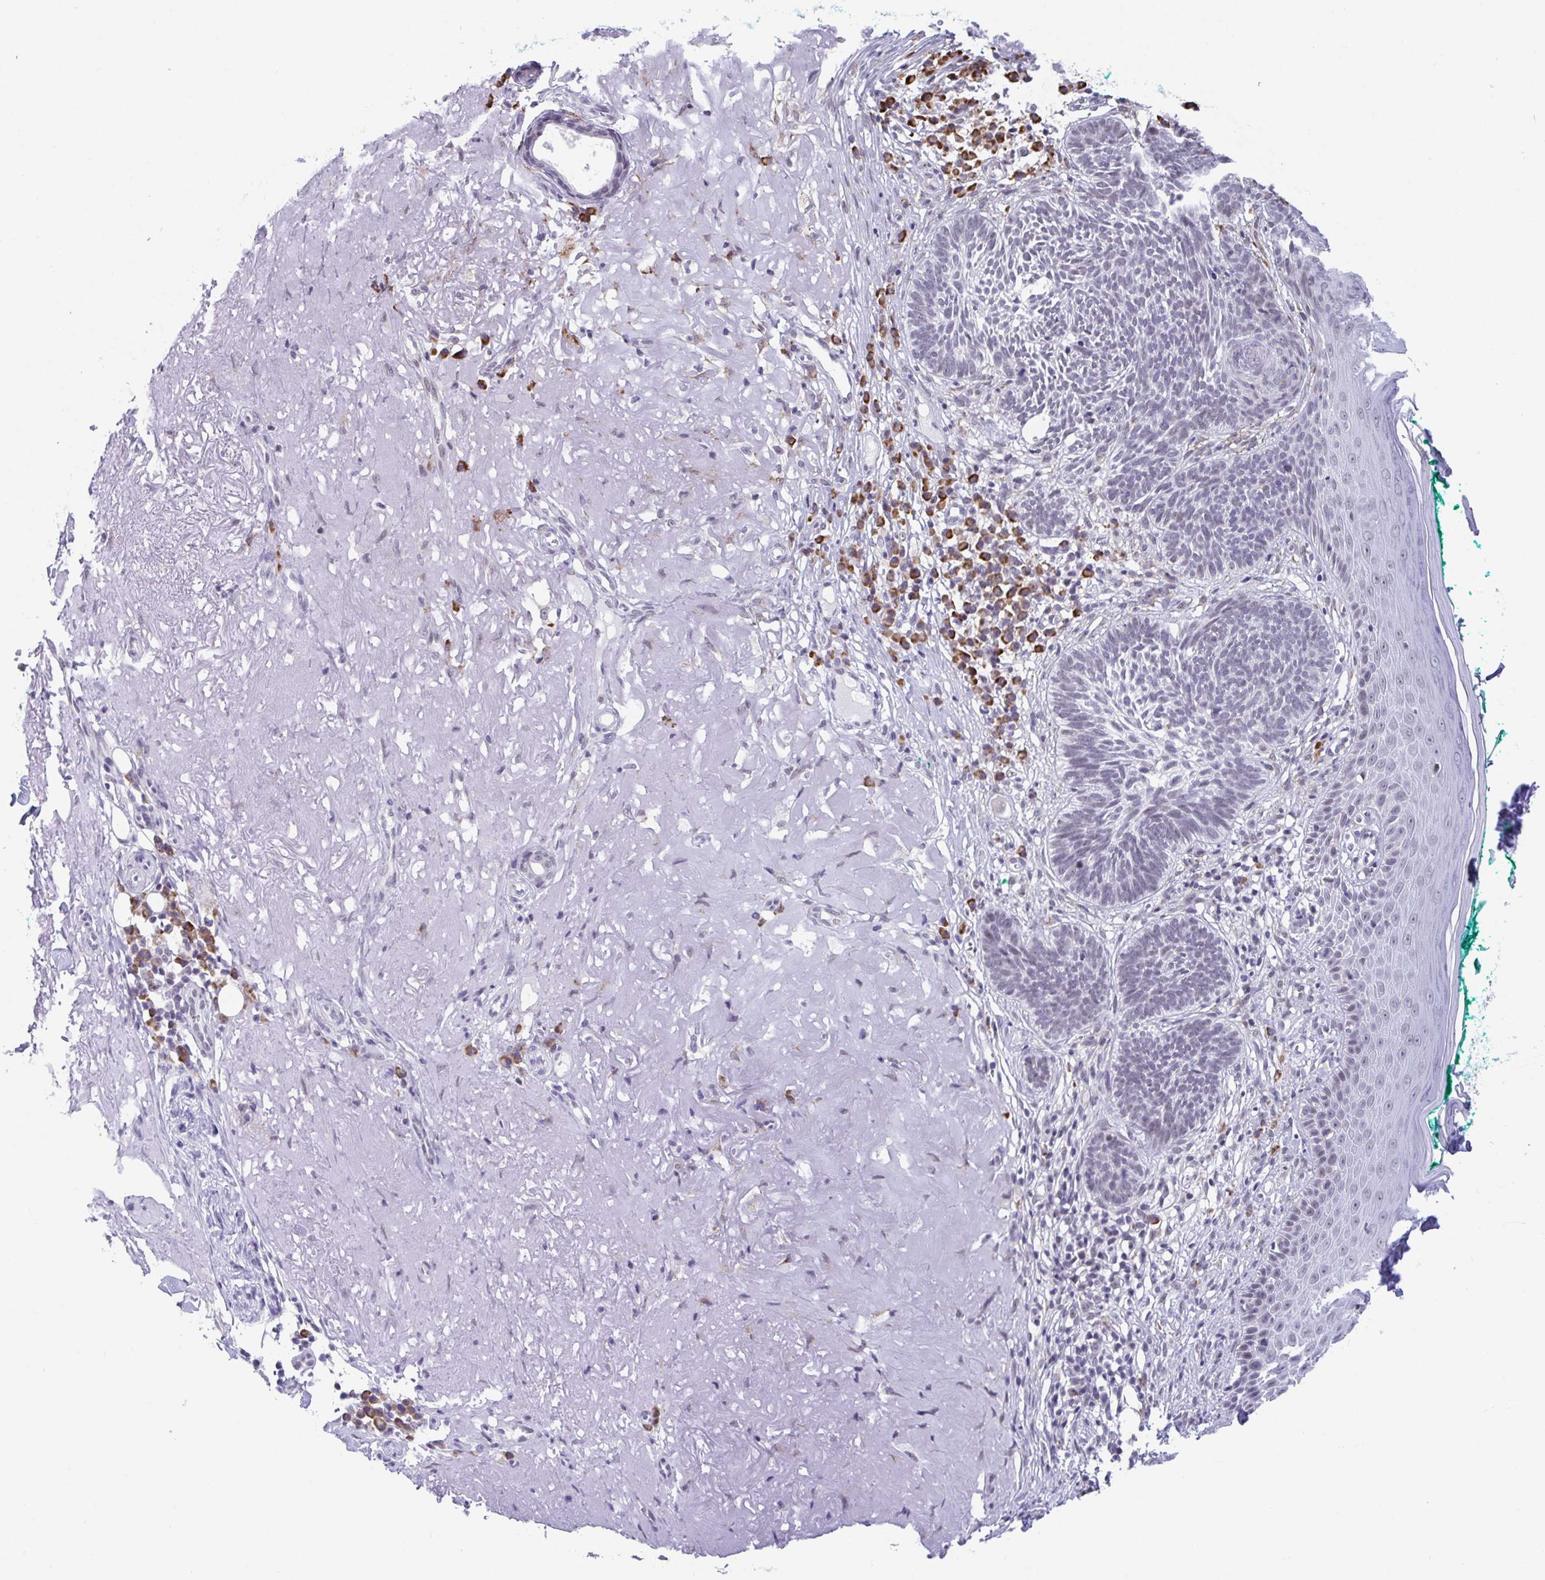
{"staining": {"intensity": "negative", "quantity": "none", "location": "none"}, "tissue": "skin cancer", "cell_type": "Tumor cells", "image_type": "cancer", "snomed": [{"axis": "morphology", "description": "Basal cell carcinoma"}, {"axis": "topography", "description": "Skin"}, {"axis": "topography", "description": "Skin of face"}], "caption": "Immunohistochemical staining of human skin basal cell carcinoma exhibits no significant positivity in tumor cells. (DAB (3,3'-diaminobenzidine) immunohistochemistry (IHC) with hematoxylin counter stain).", "gene": "WDR72", "patient": {"sex": "female", "age": 80}}